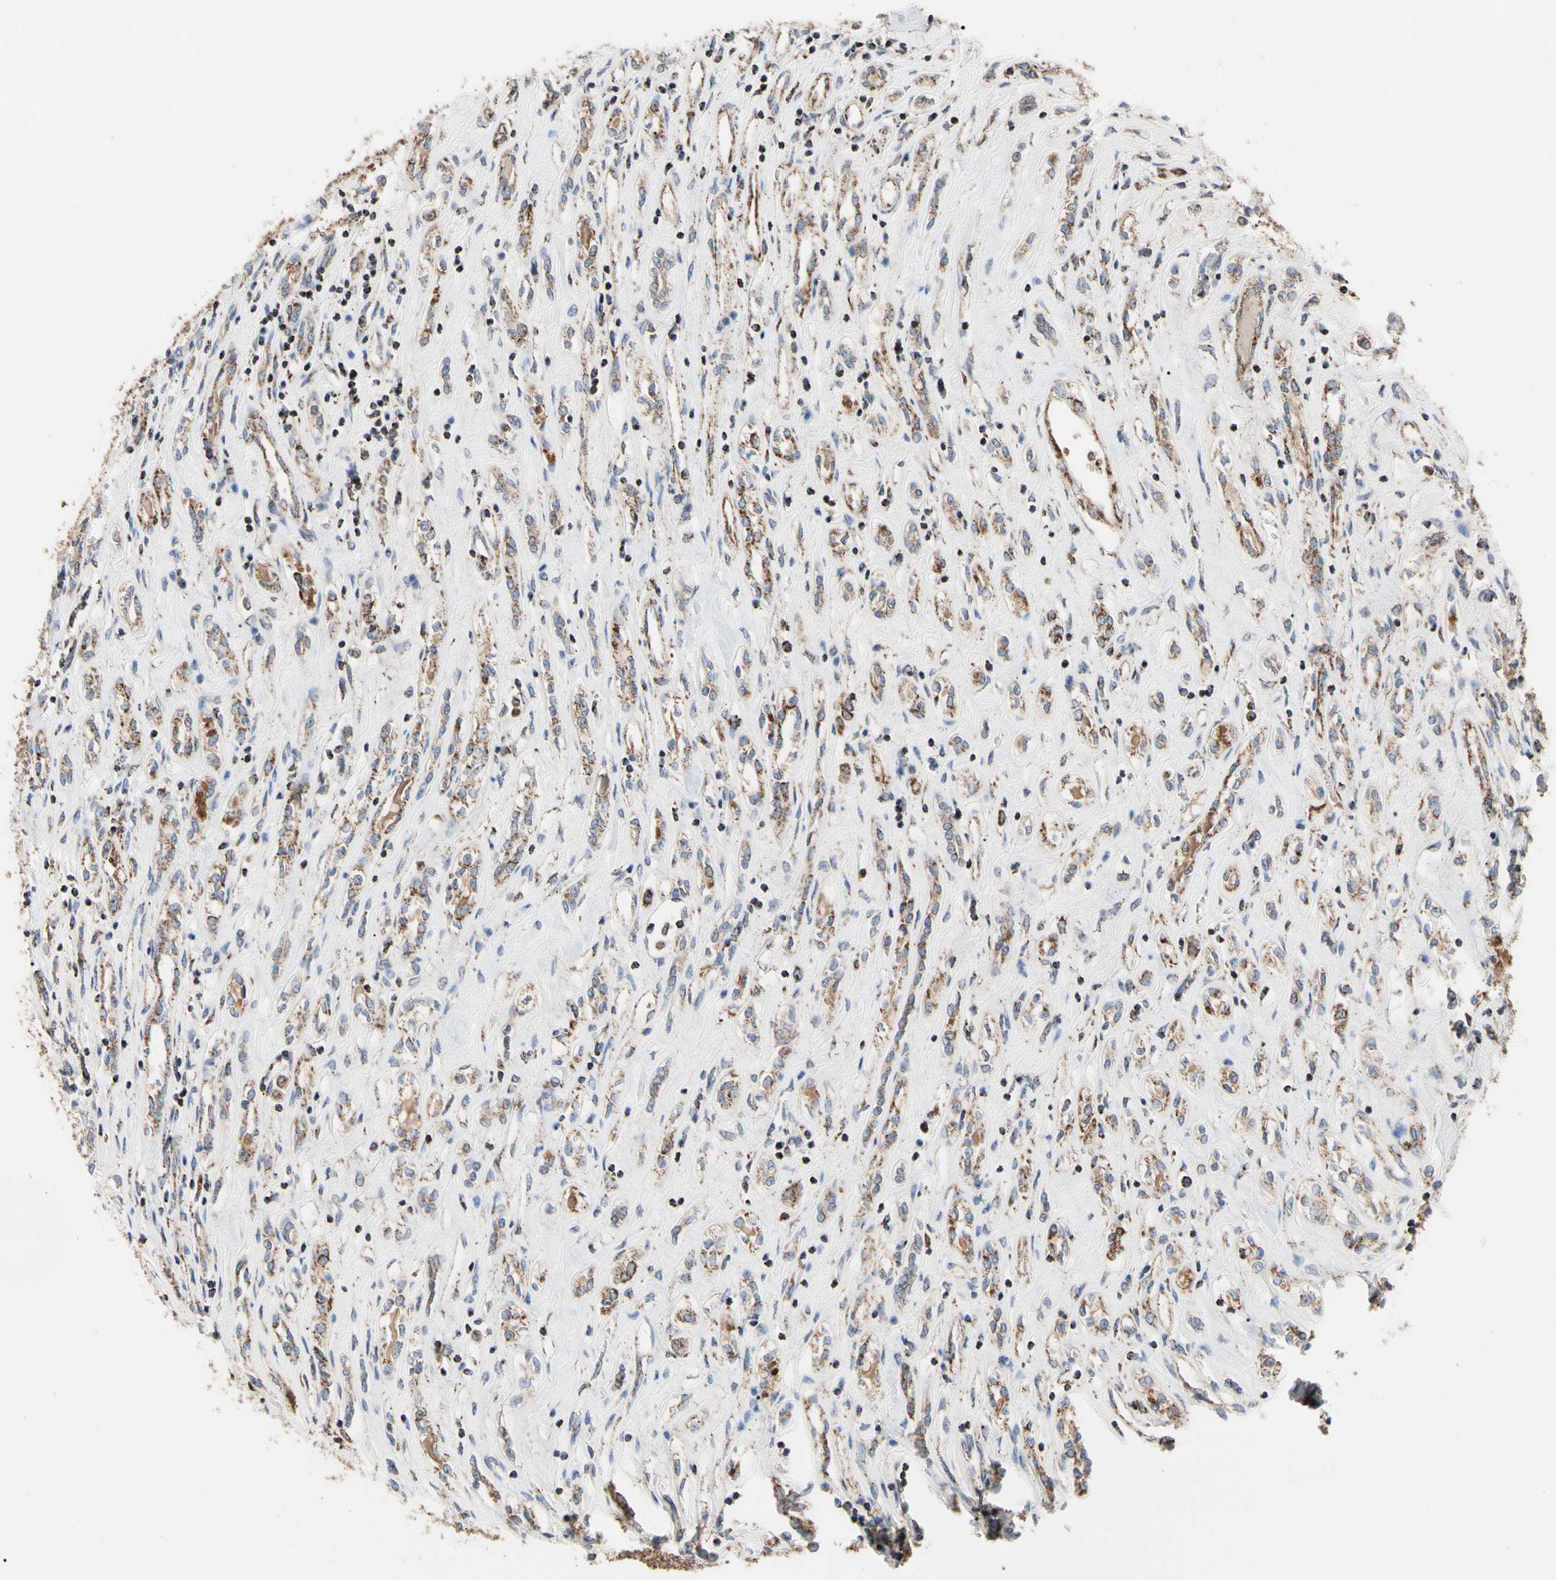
{"staining": {"intensity": "strong", "quantity": ">75%", "location": "cytoplasmic/membranous"}, "tissue": "renal cancer", "cell_type": "Tumor cells", "image_type": "cancer", "snomed": [{"axis": "morphology", "description": "Adenocarcinoma, NOS"}, {"axis": "topography", "description": "Kidney"}], "caption": "Adenocarcinoma (renal) stained with DAB immunohistochemistry (IHC) shows high levels of strong cytoplasmic/membranous staining in approximately >75% of tumor cells. Nuclei are stained in blue.", "gene": "FAM110B", "patient": {"sex": "female", "age": 70}}